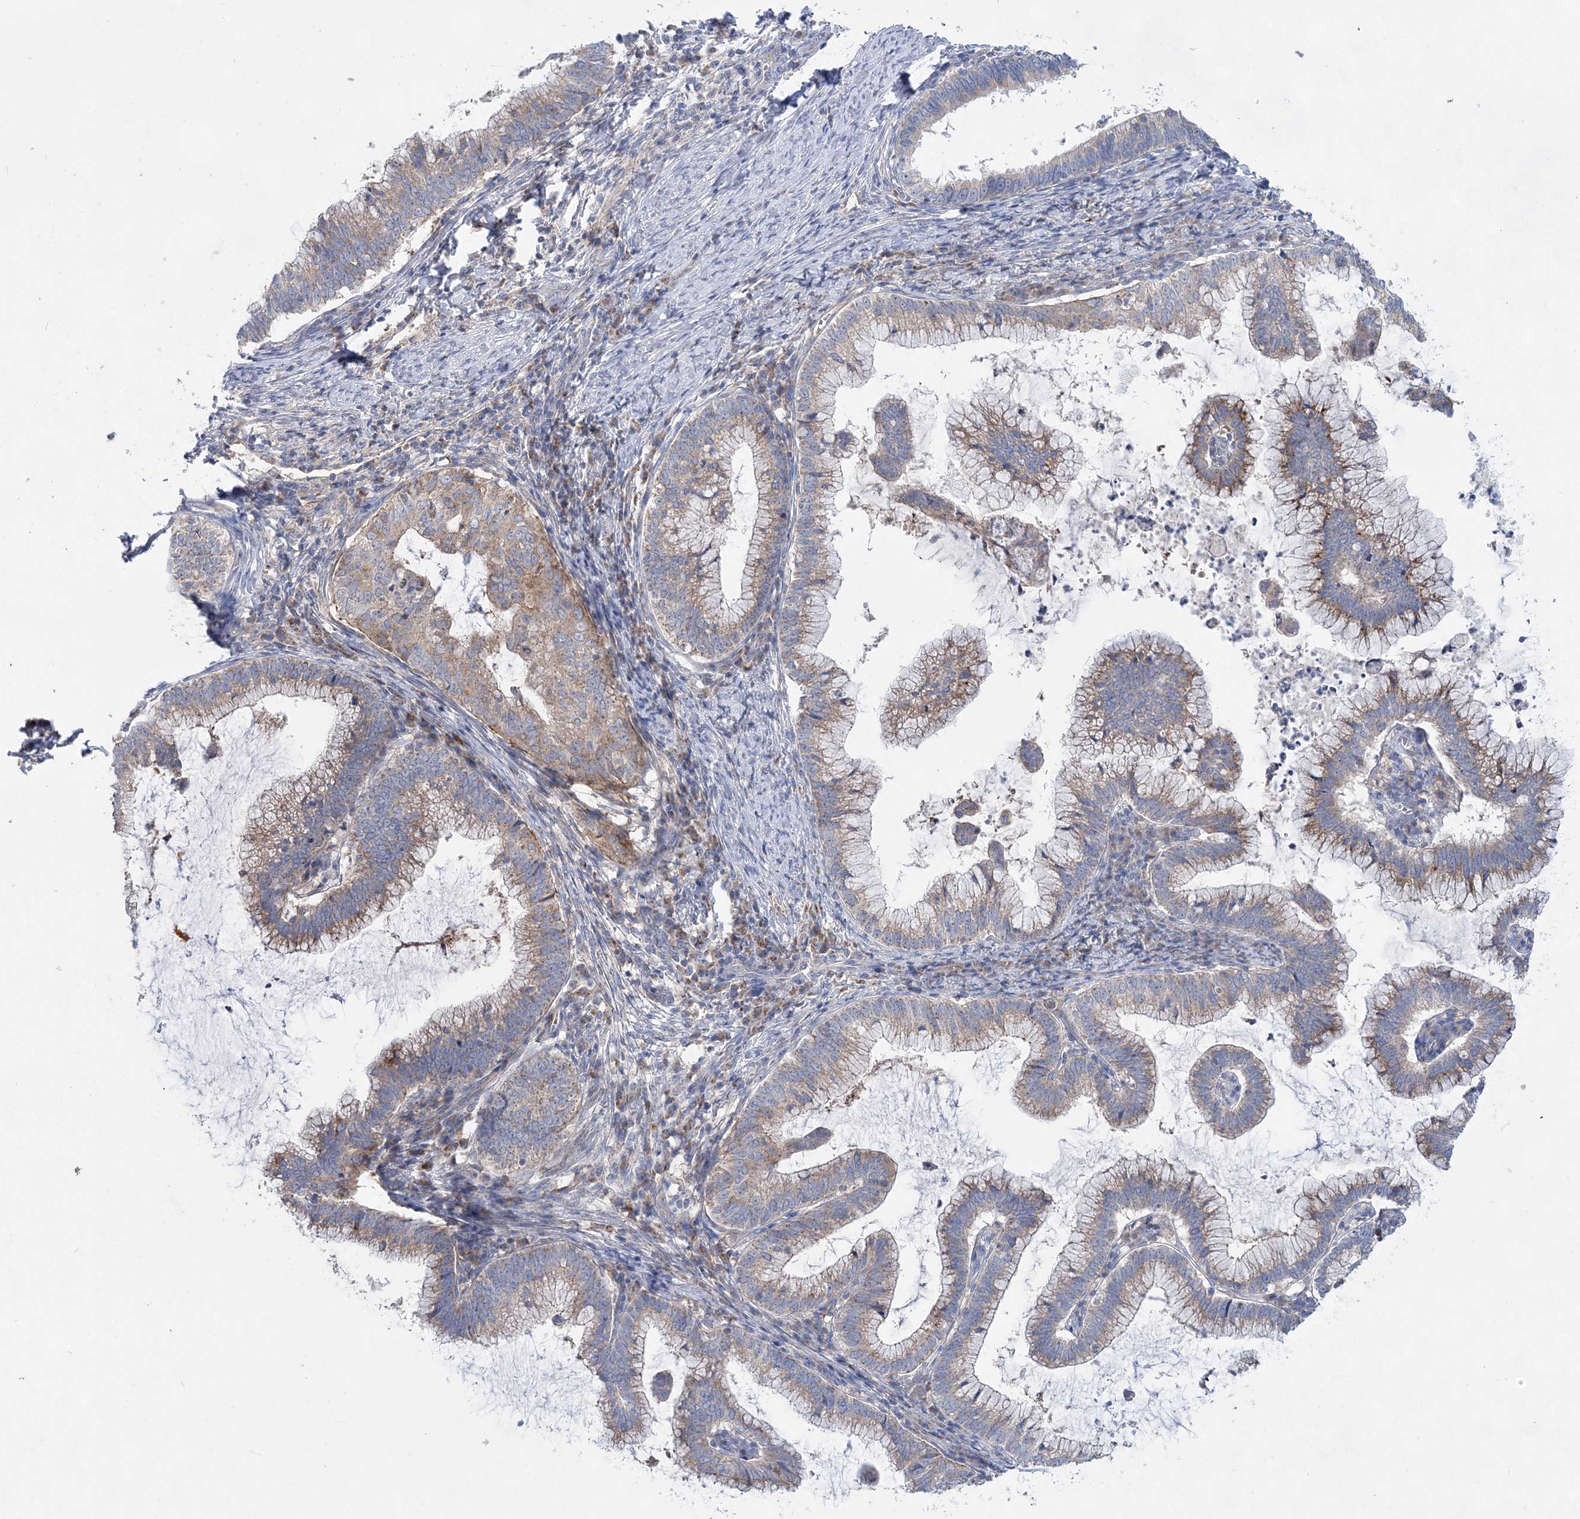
{"staining": {"intensity": "moderate", "quantity": ">75%", "location": "cytoplasmic/membranous"}, "tissue": "cervical cancer", "cell_type": "Tumor cells", "image_type": "cancer", "snomed": [{"axis": "morphology", "description": "Adenocarcinoma, NOS"}, {"axis": "topography", "description": "Cervix"}], "caption": "An image of human cervical cancer (adenocarcinoma) stained for a protein shows moderate cytoplasmic/membranous brown staining in tumor cells.", "gene": "TRAPPC13", "patient": {"sex": "female", "age": 36}}